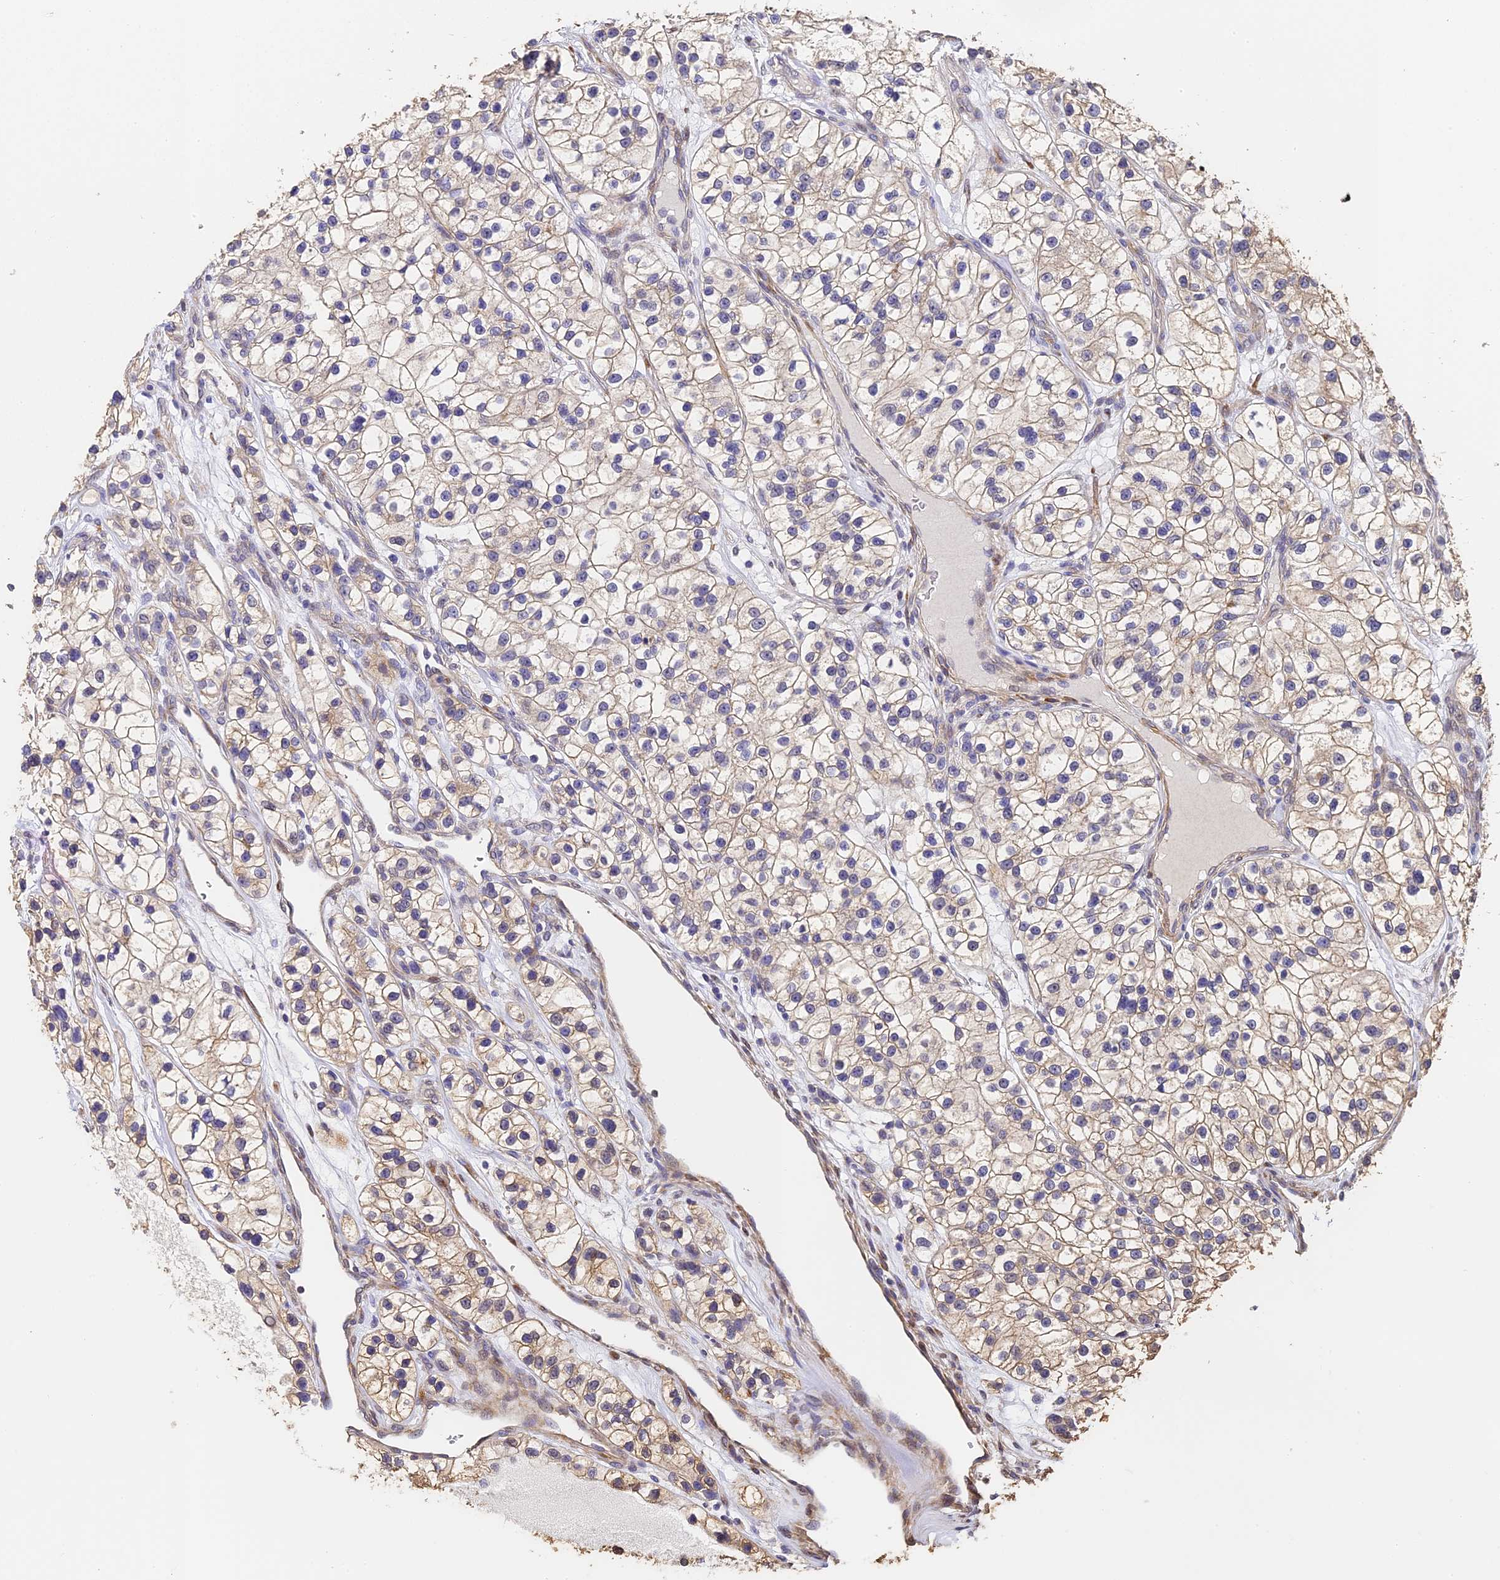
{"staining": {"intensity": "weak", "quantity": "25%-75%", "location": "cytoplasmic/membranous"}, "tissue": "renal cancer", "cell_type": "Tumor cells", "image_type": "cancer", "snomed": [{"axis": "morphology", "description": "Adenocarcinoma, NOS"}, {"axis": "topography", "description": "Kidney"}], "caption": "A brown stain shows weak cytoplasmic/membranous staining of a protein in human renal adenocarcinoma tumor cells.", "gene": "SLC11A1", "patient": {"sex": "female", "age": 57}}